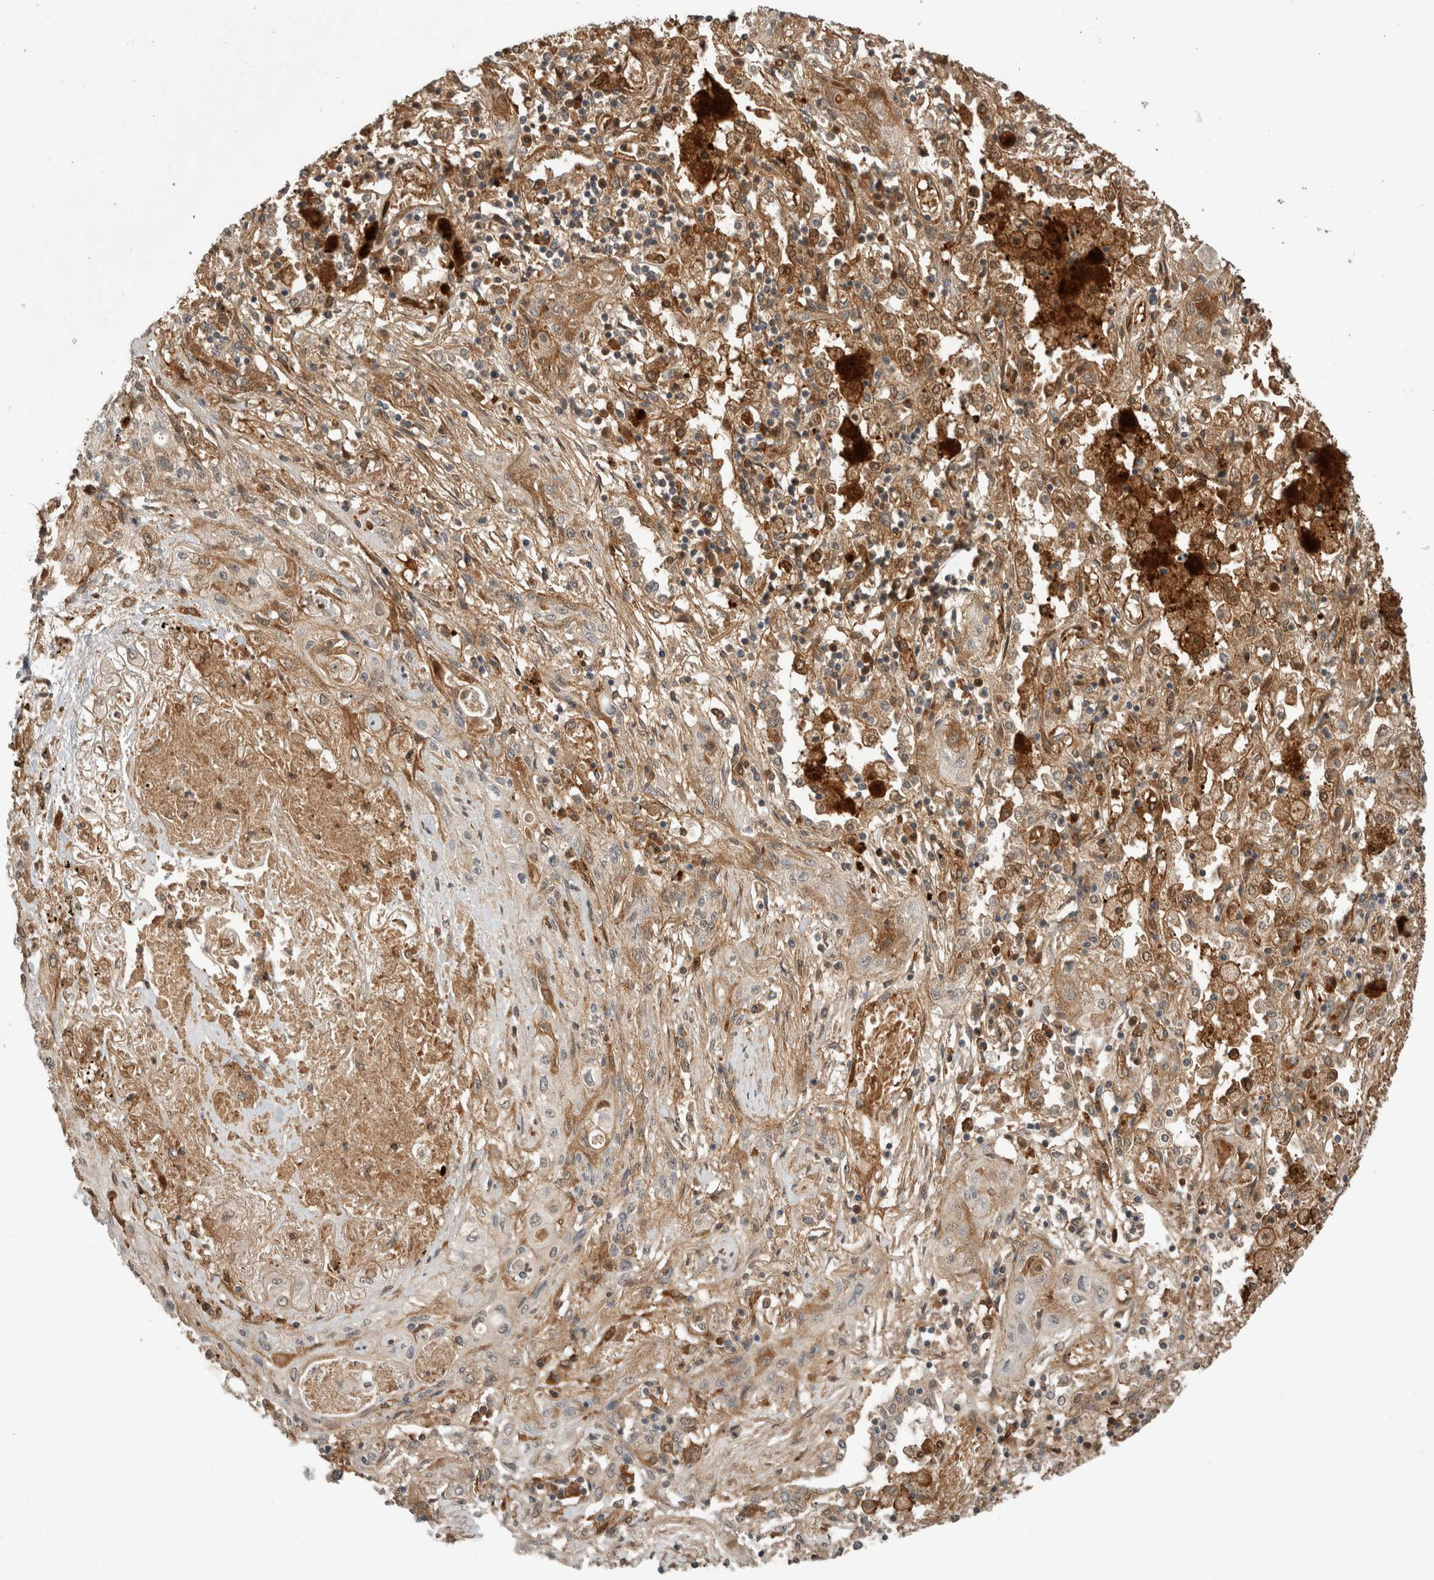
{"staining": {"intensity": "weak", "quantity": "<25%", "location": "cytoplasmic/membranous"}, "tissue": "lung cancer", "cell_type": "Tumor cells", "image_type": "cancer", "snomed": [{"axis": "morphology", "description": "Squamous cell carcinoma, NOS"}, {"axis": "topography", "description": "Lung"}], "caption": "The histopathology image demonstrates no significant expression in tumor cells of lung cancer.", "gene": "FAM3A", "patient": {"sex": "female", "age": 47}}